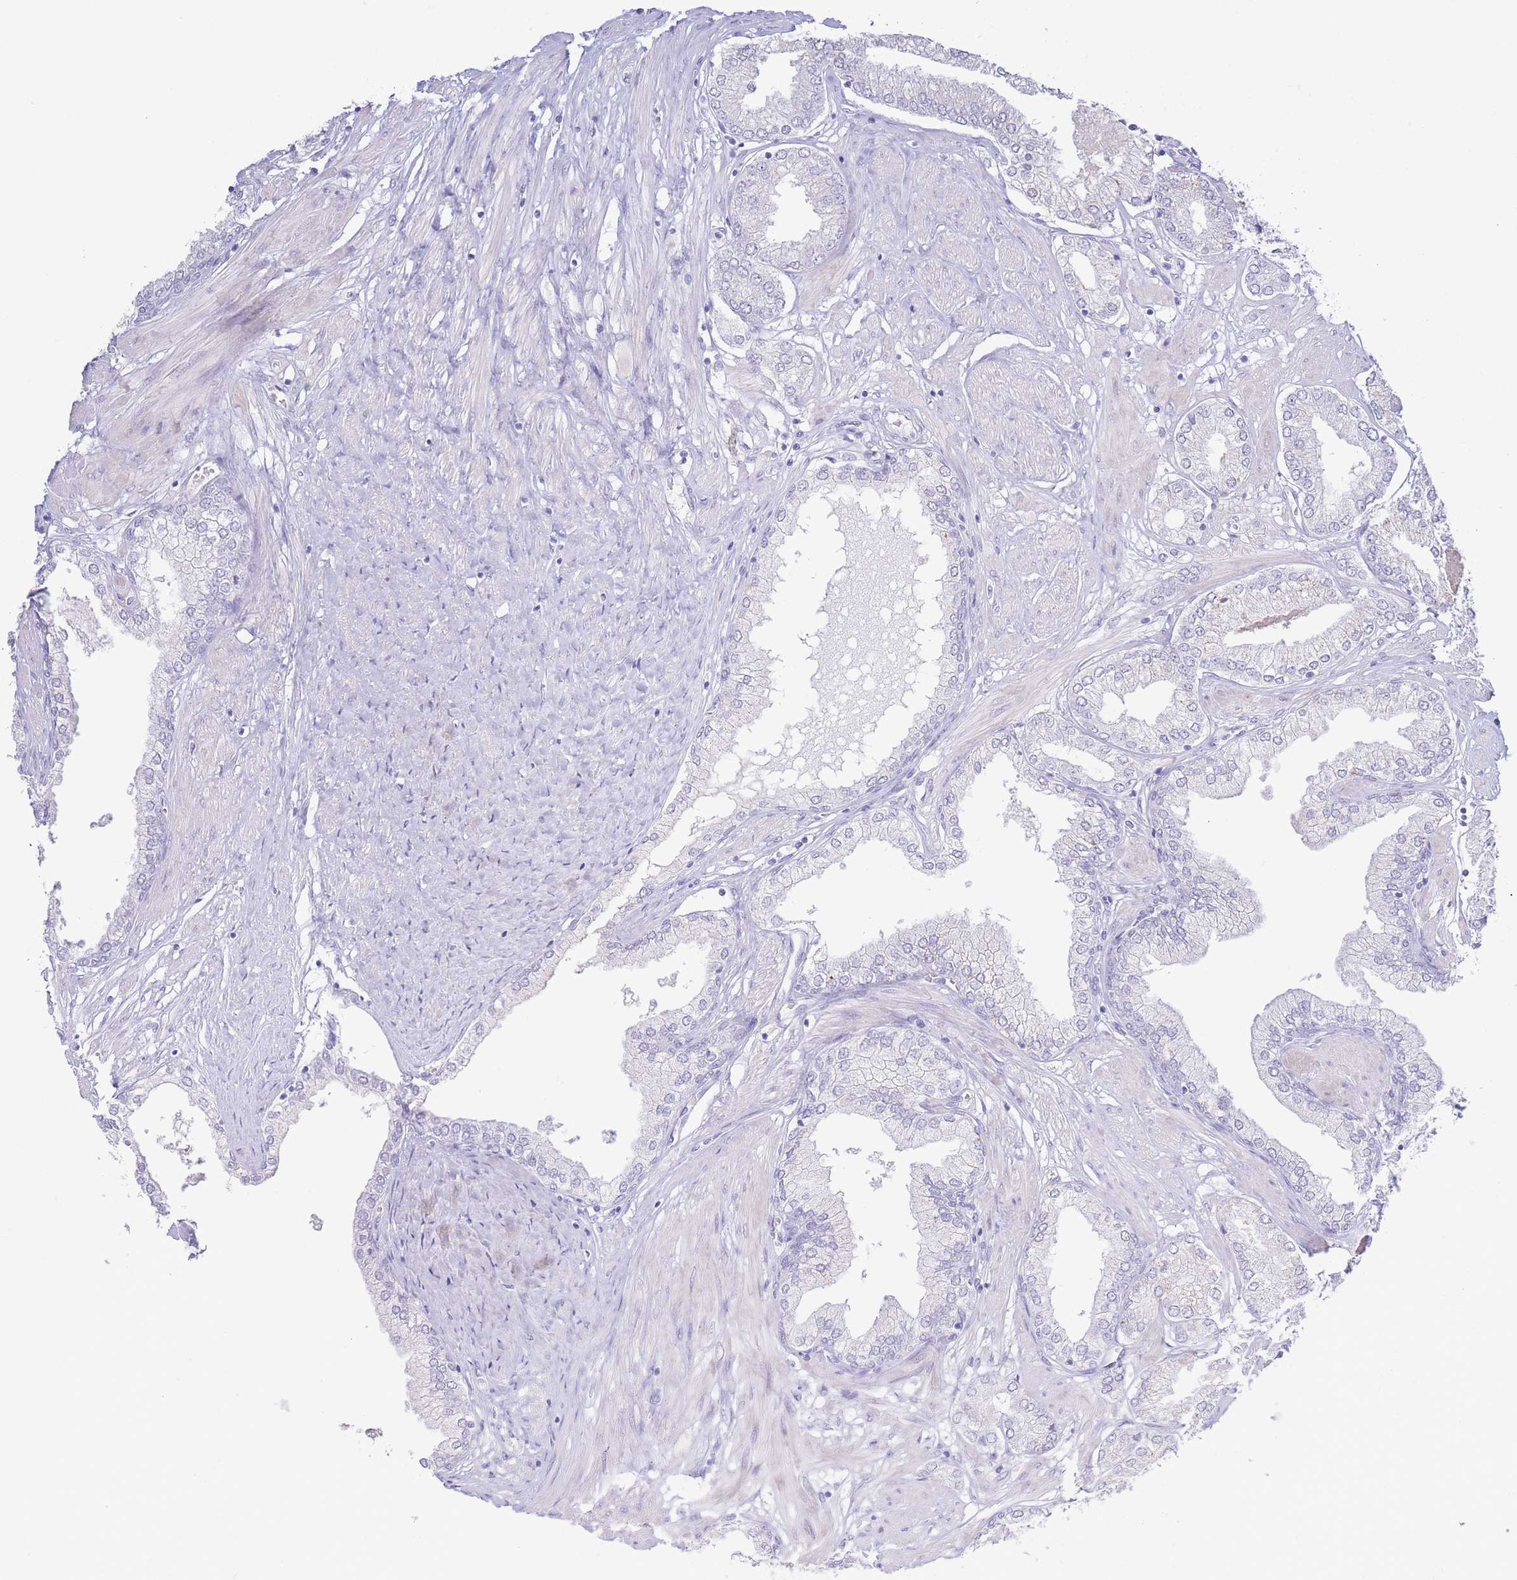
{"staining": {"intensity": "negative", "quantity": "none", "location": "none"}, "tissue": "prostate cancer", "cell_type": "Tumor cells", "image_type": "cancer", "snomed": [{"axis": "morphology", "description": "Adenocarcinoma, High grade"}, {"axis": "topography", "description": "Prostate and seminal vesicle, NOS"}], "caption": "IHC image of high-grade adenocarcinoma (prostate) stained for a protein (brown), which exhibits no positivity in tumor cells.", "gene": "PKLR", "patient": {"sex": "male", "age": 64}}